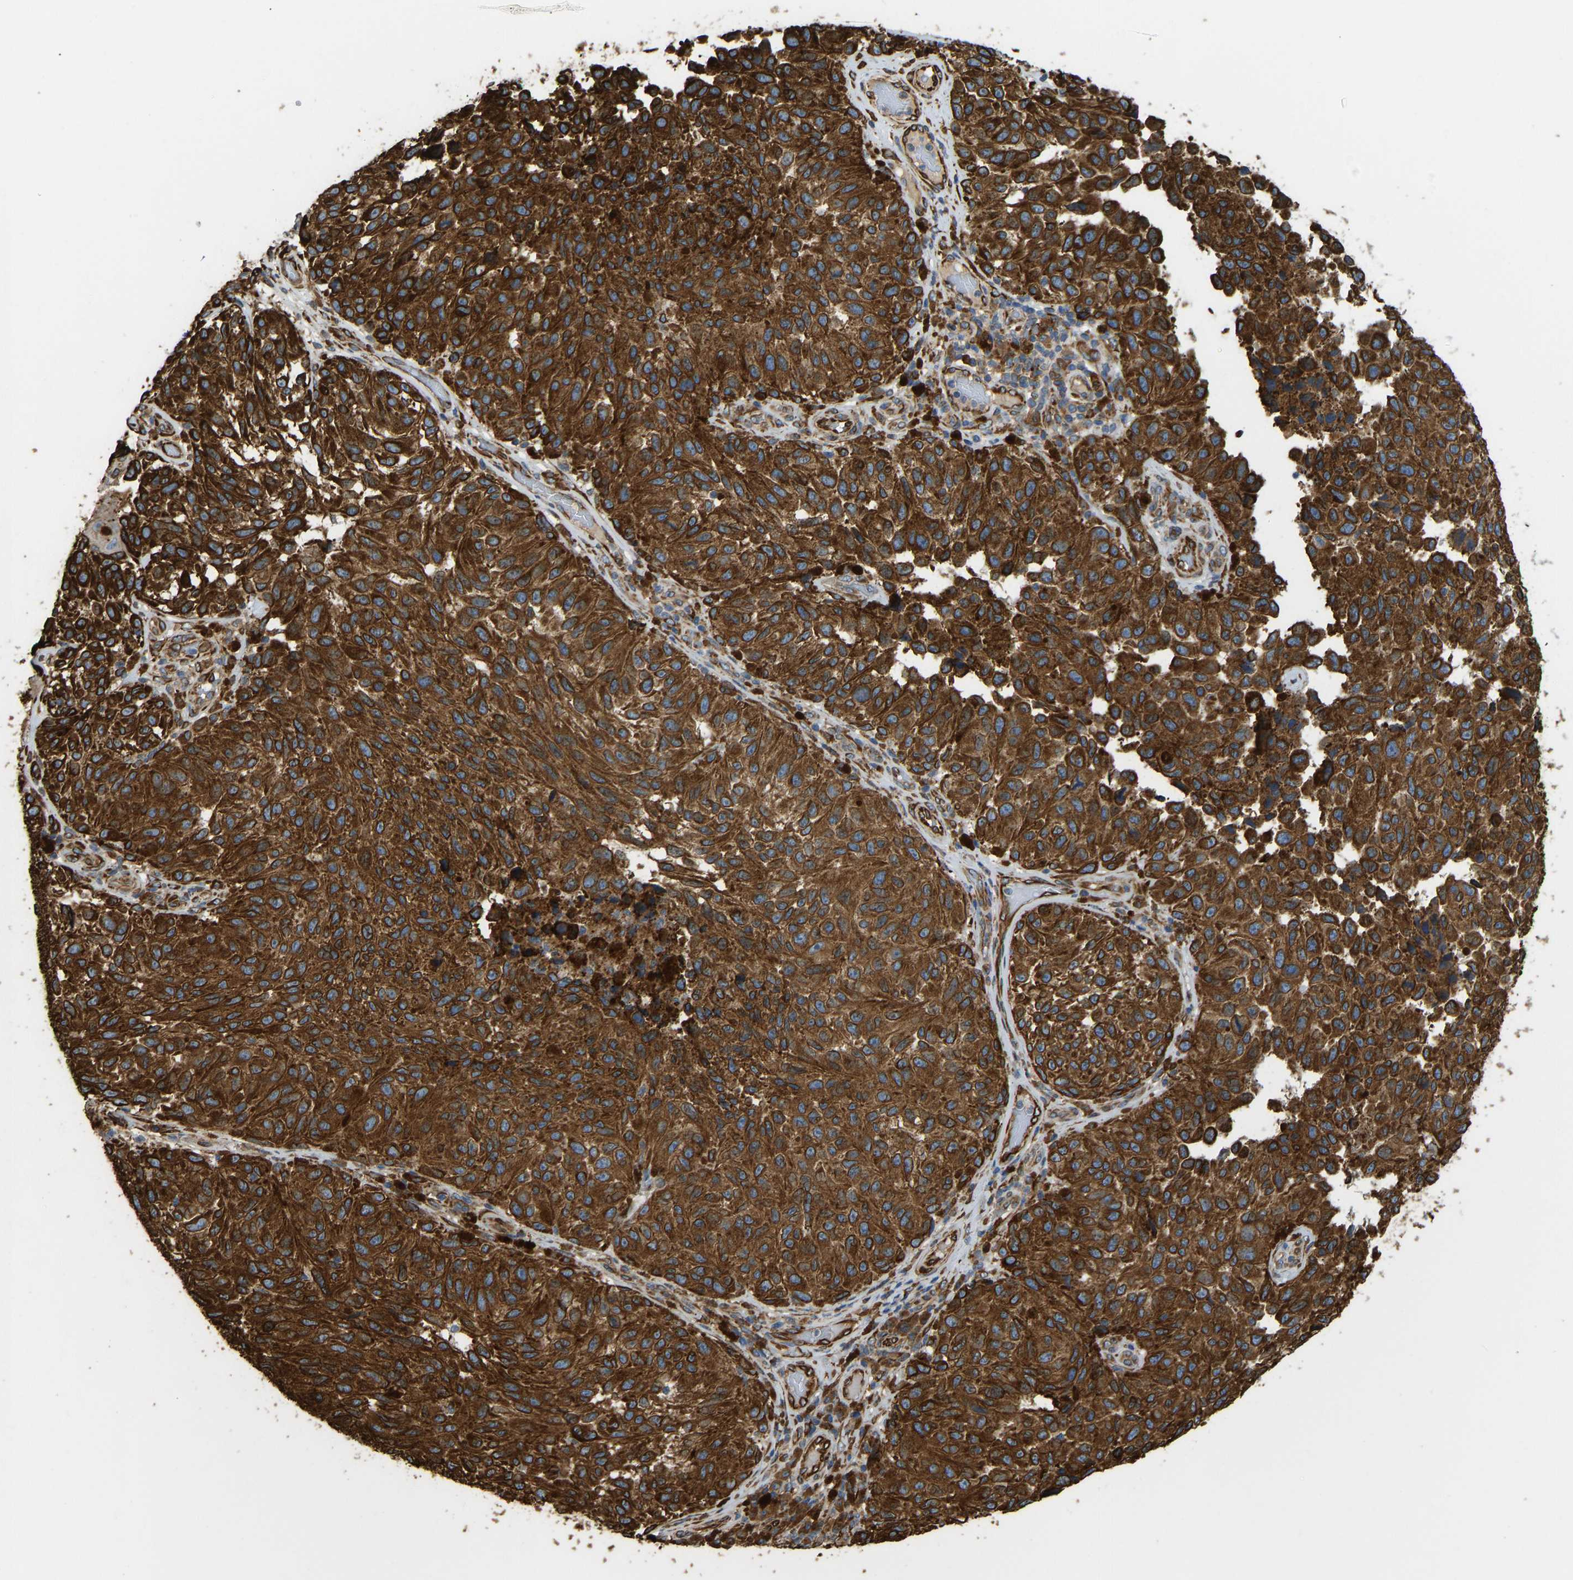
{"staining": {"intensity": "strong", "quantity": ">75%", "location": "cytoplasmic/membranous"}, "tissue": "melanoma", "cell_type": "Tumor cells", "image_type": "cancer", "snomed": [{"axis": "morphology", "description": "Malignant melanoma, NOS"}, {"axis": "topography", "description": "Skin"}], "caption": "Strong cytoplasmic/membranous staining for a protein is identified in approximately >75% of tumor cells of melanoma using IHC.", "gene": "BEX3", "patient": {"sex": "female", "age": 73}}